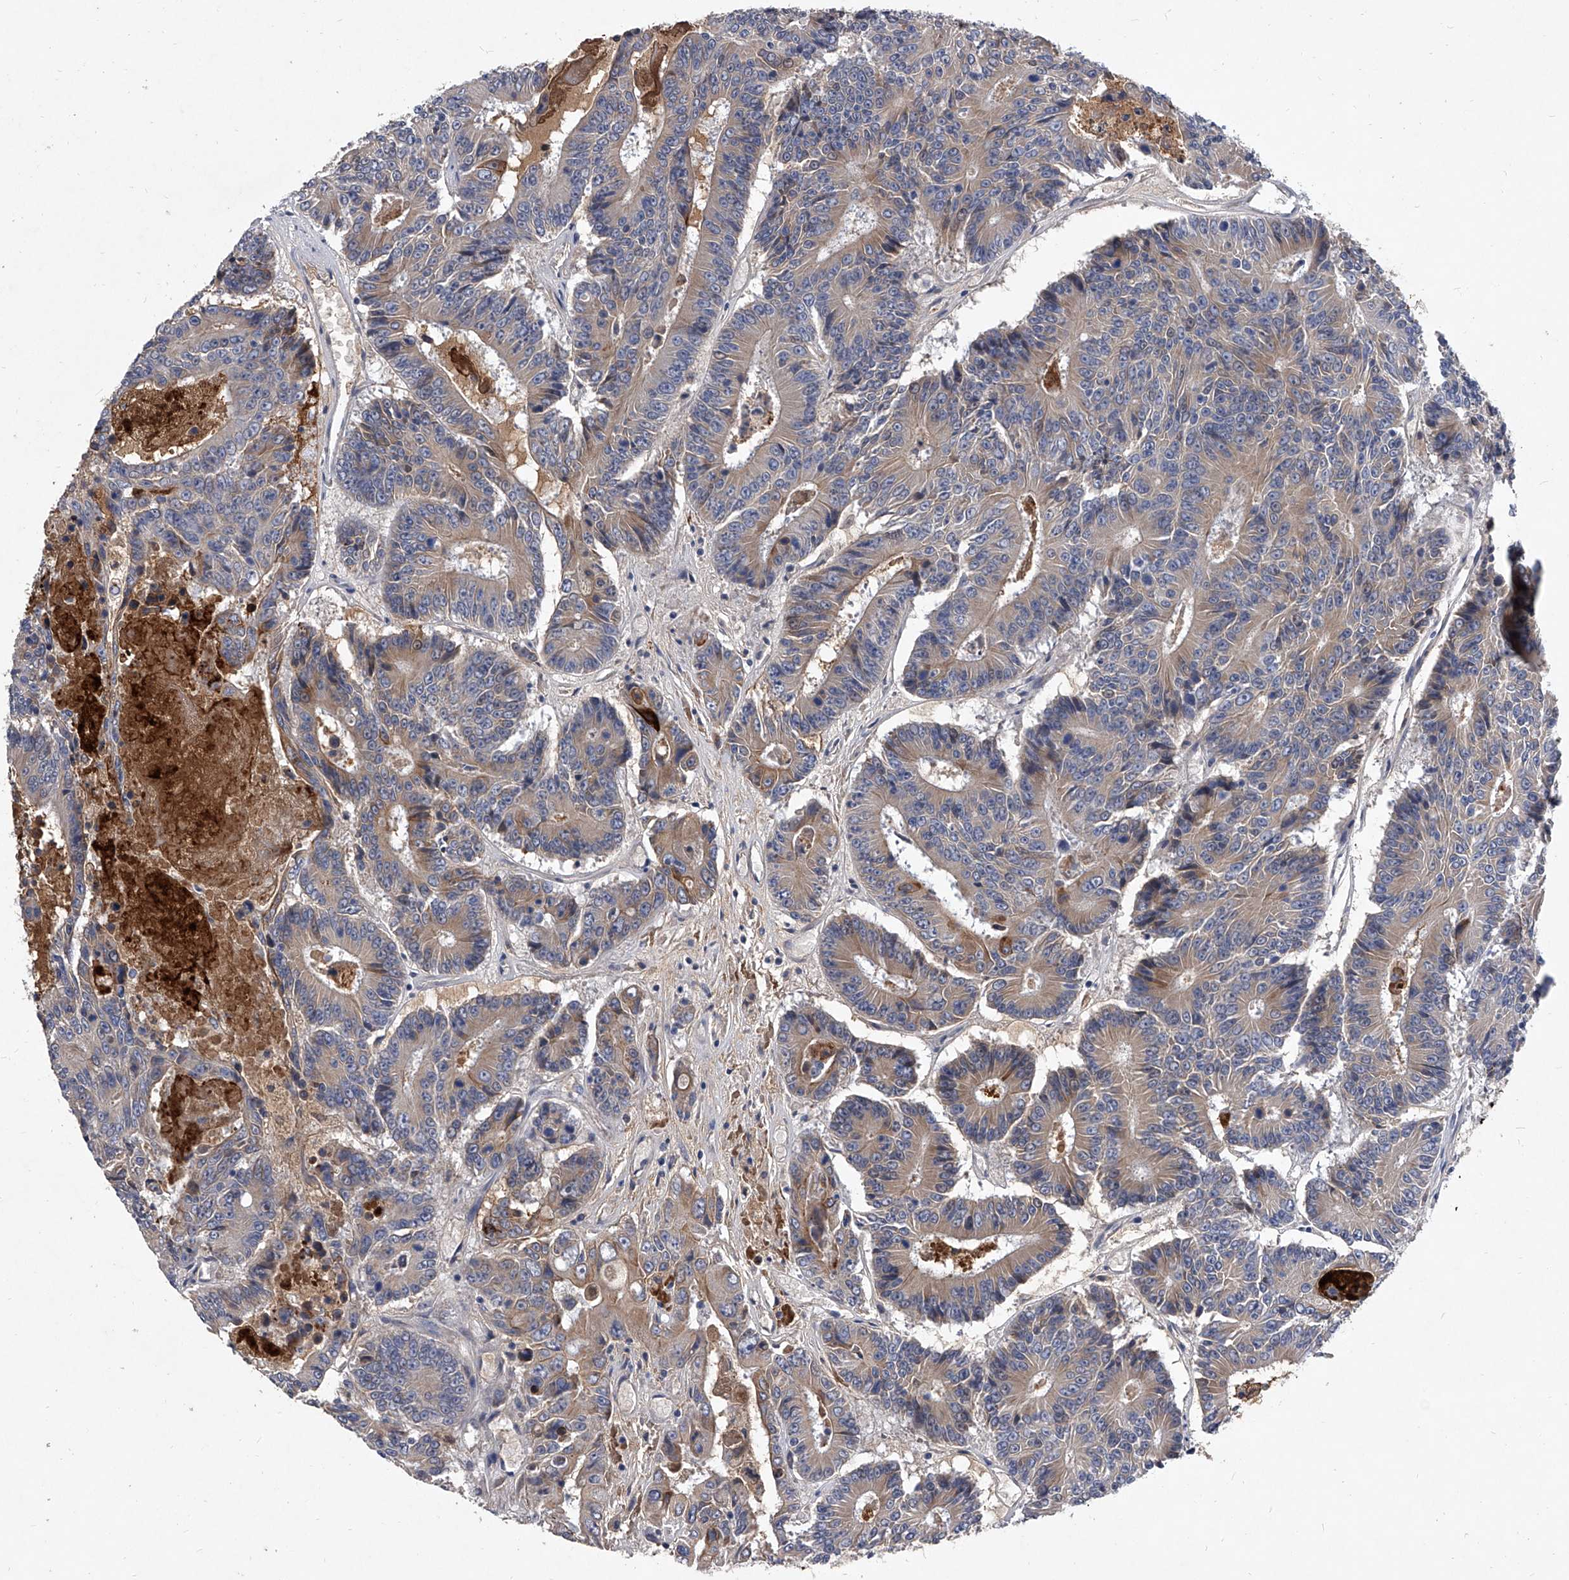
{"staining": {"intensity": "weak", "quantity": ">75%", "location": "cytoplasmic/membranous"}, "tissue": "colorectal cancer", "cell_type": "Tumor cells", "image_type": "cancer", "snomed": [{"axis": "morphology", "description": "Adenocarcinoma, NOS"}, {"axis": "topography", "description": "Colon"}], "caption": "Tumor cells demonstrate low levels of weak cytoplasmic/membranous staining in approximately >75% of cells in adenocarcinoma (colorectal).", "gene": "C5", "patient": {"sex": "male", "age": 83}}